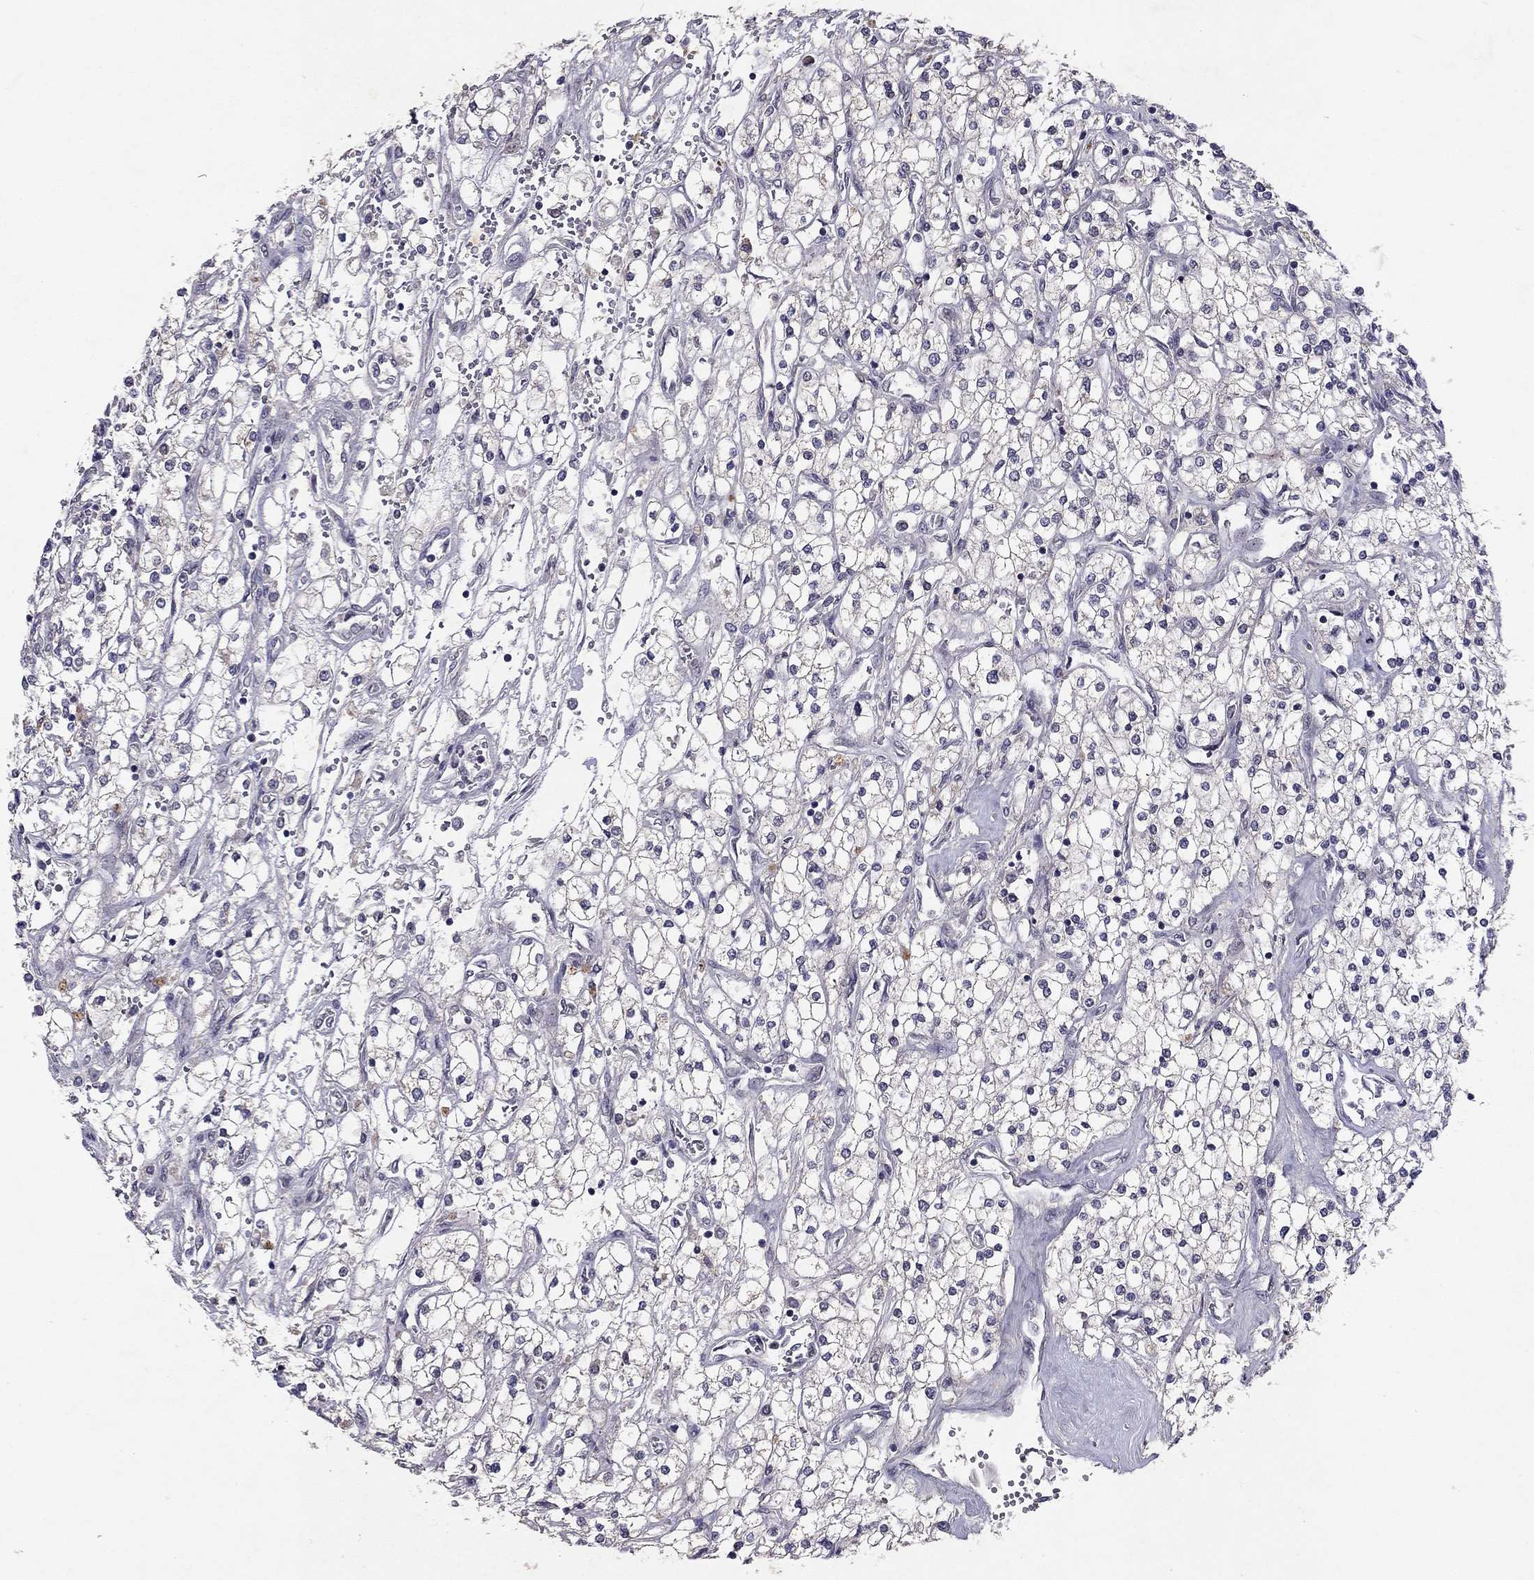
{"staining": {"intensity": "negative", "quantity": "none", "location": "none"}, "tissue": "renal cancer", "cell_type": "Tumor cells", "image_type": "cancer", "snomed": [{"axis": "morphology", "description": "Adenocarcinoma, NOS"}, {"axis": "topography", "description": "Kidney"}], "caption": "This is an IHC histopathology image of human renal cancer. There is no expression in tumor cells.", "gene": "ESR2", "patient": {"sex": "male", "age": 80}}